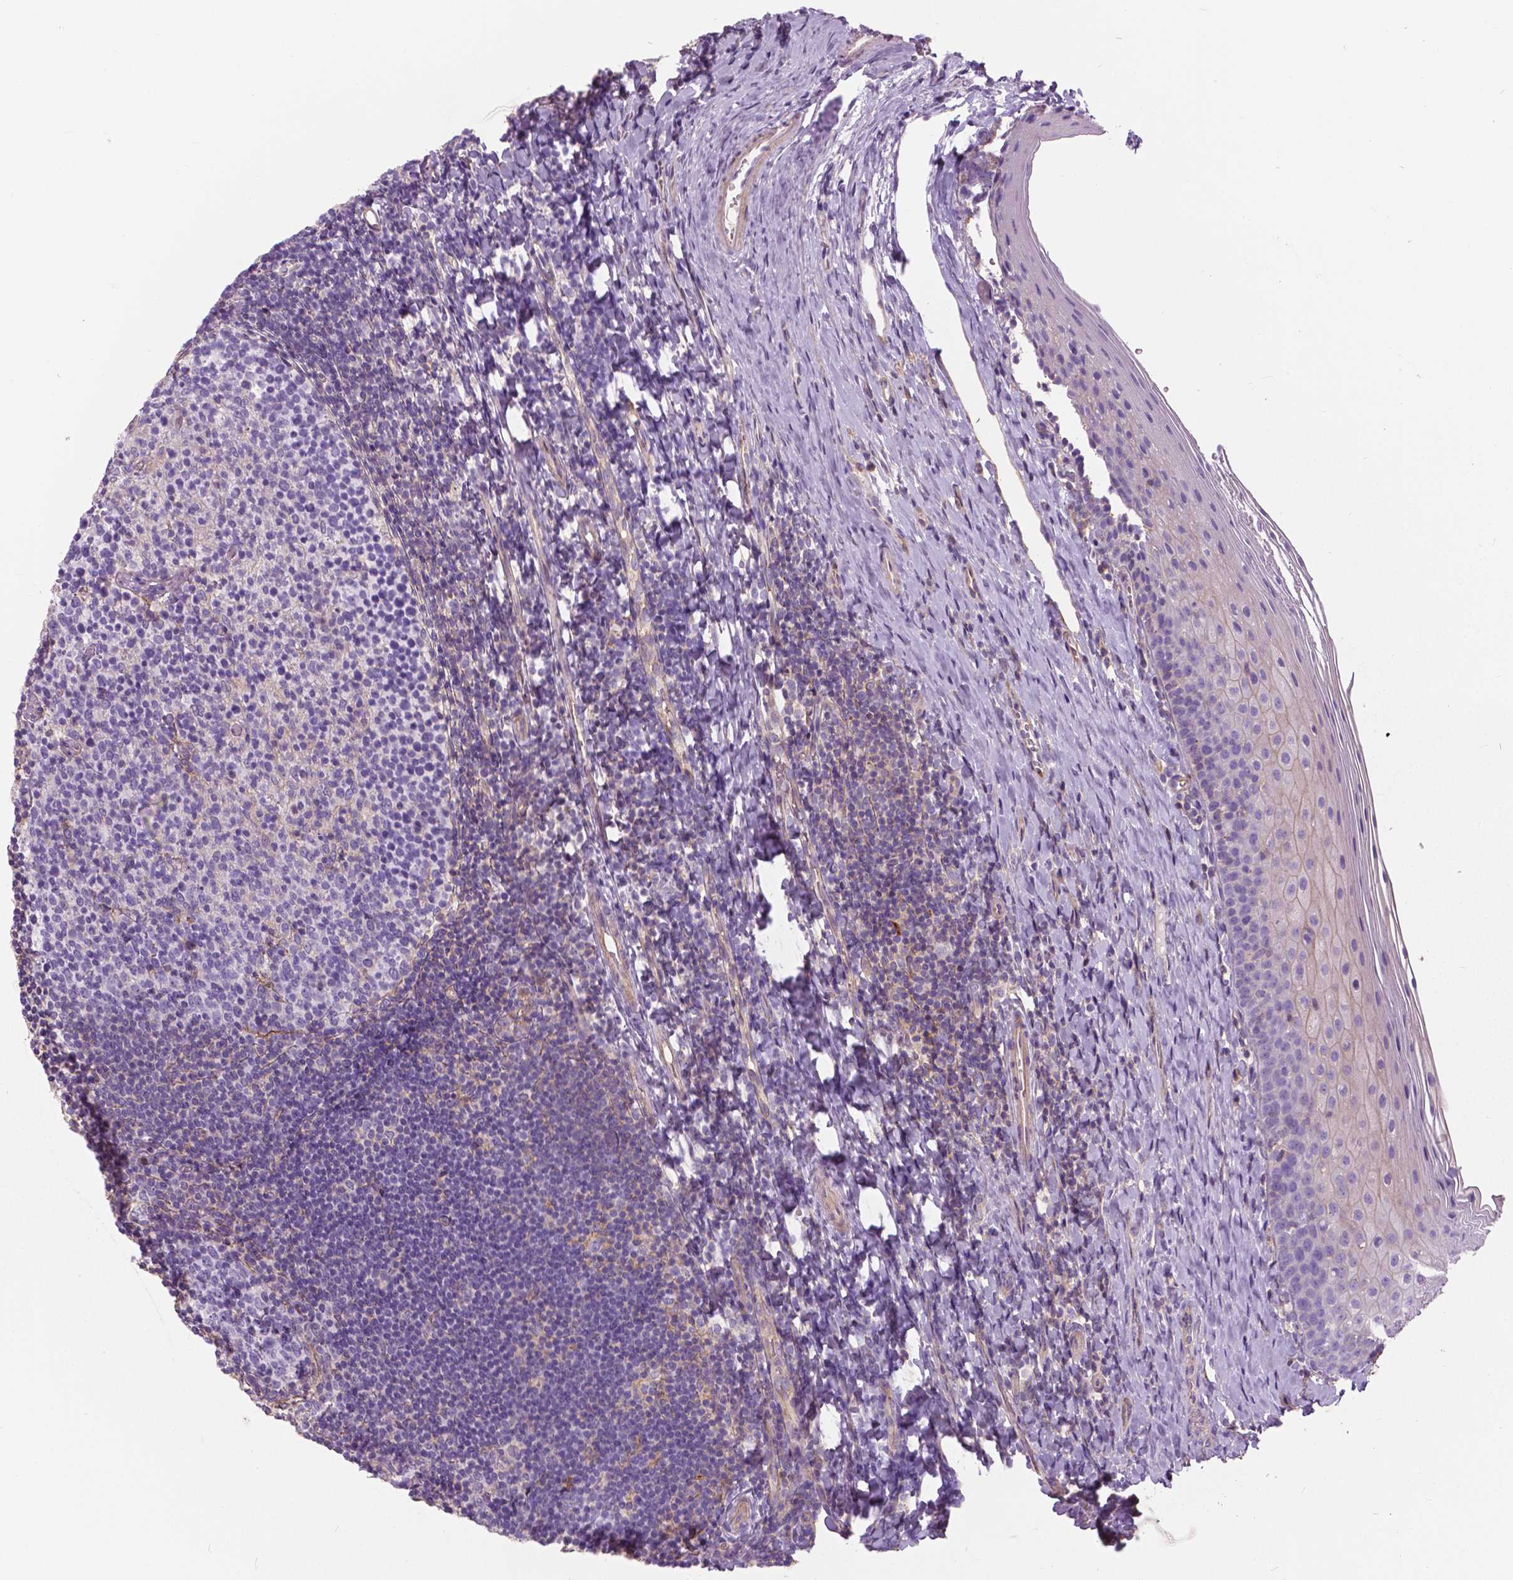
{"staining": {"intensity": "negative", "quantity": "none", "location": "none"}, "tissue": "tonsil", "cell_type": "Germinal center cells", "image_type": "normal", "snomed": [{"axis": "morphology", "description": "Normal tissue, NOS"}, {"axis": "topography", "description": "Tonsil"}], "caption": "High magnification brightfield microscopy of benign tonsil stained with DAB (brown) and counterstained with hematoxylin (blue): germinal center cells show no significant positivity. The staining is performed using DAB (3,3'-diaminobenzidine) brown chromogen with nuclei counter-stained in using hematoxylin.", "gene": "ANXA13", "patient": {"sex": "female", "age": 10}}